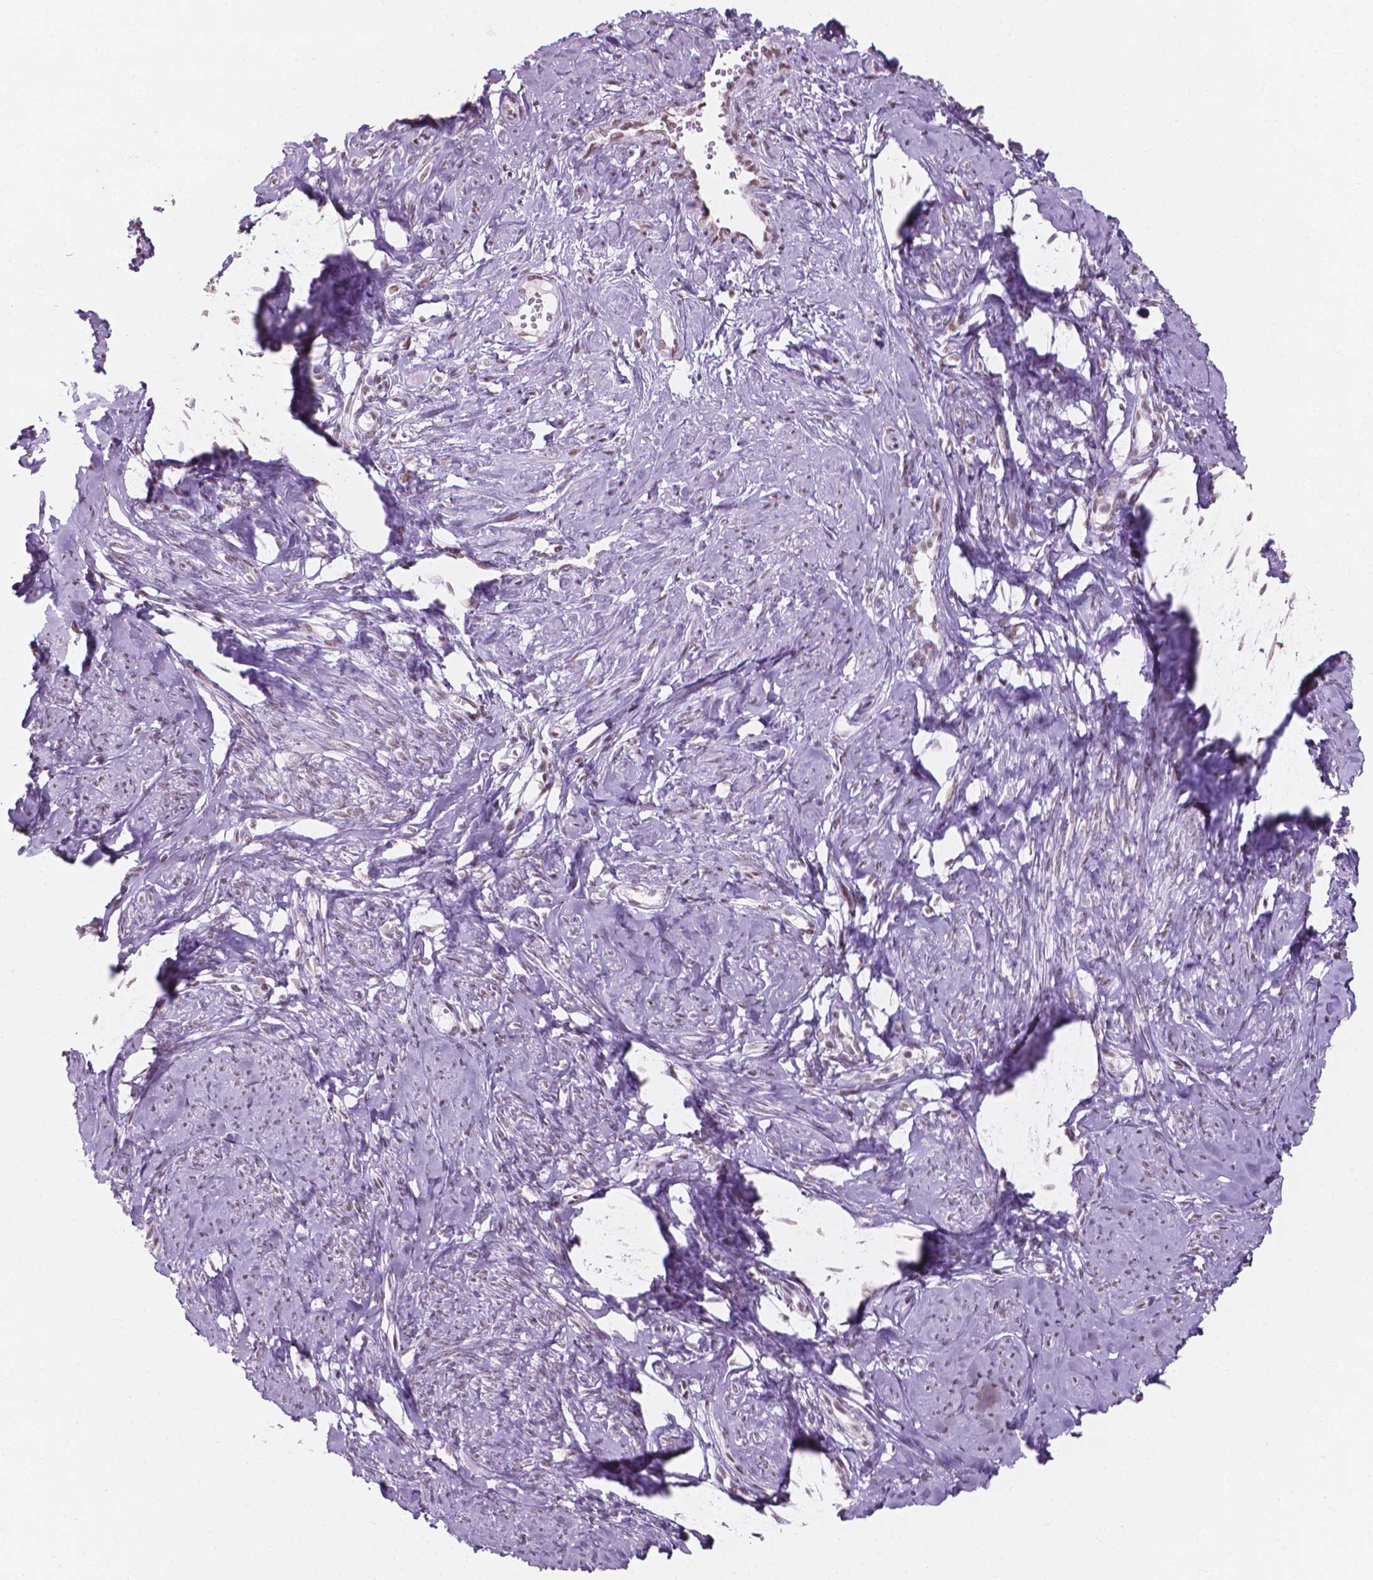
{"staining": {"intensity": "weak", "quantity": "25%-75%", "location": "nuclear"}, "tissue": "smooth muscle", "cell_type": "Smooth muscle cells", "image_type": "normal", "snomed": [{"axis": "morphology", "description": "Normal tissue, NOS"}, {"axis": "topography", "description": "Smooth muscle"}], "caption": "A low amount of weak nuclear expression is present in approximately 25%-75% of smooth muscle cells in unremarkable smooth muscle. (DAB (3,3'-diaminobenzidine) = brown stain, brightfield microscopy at high magnification).", "gene": "PIAS2", "patient": {"sex": "female", "age": 48}}